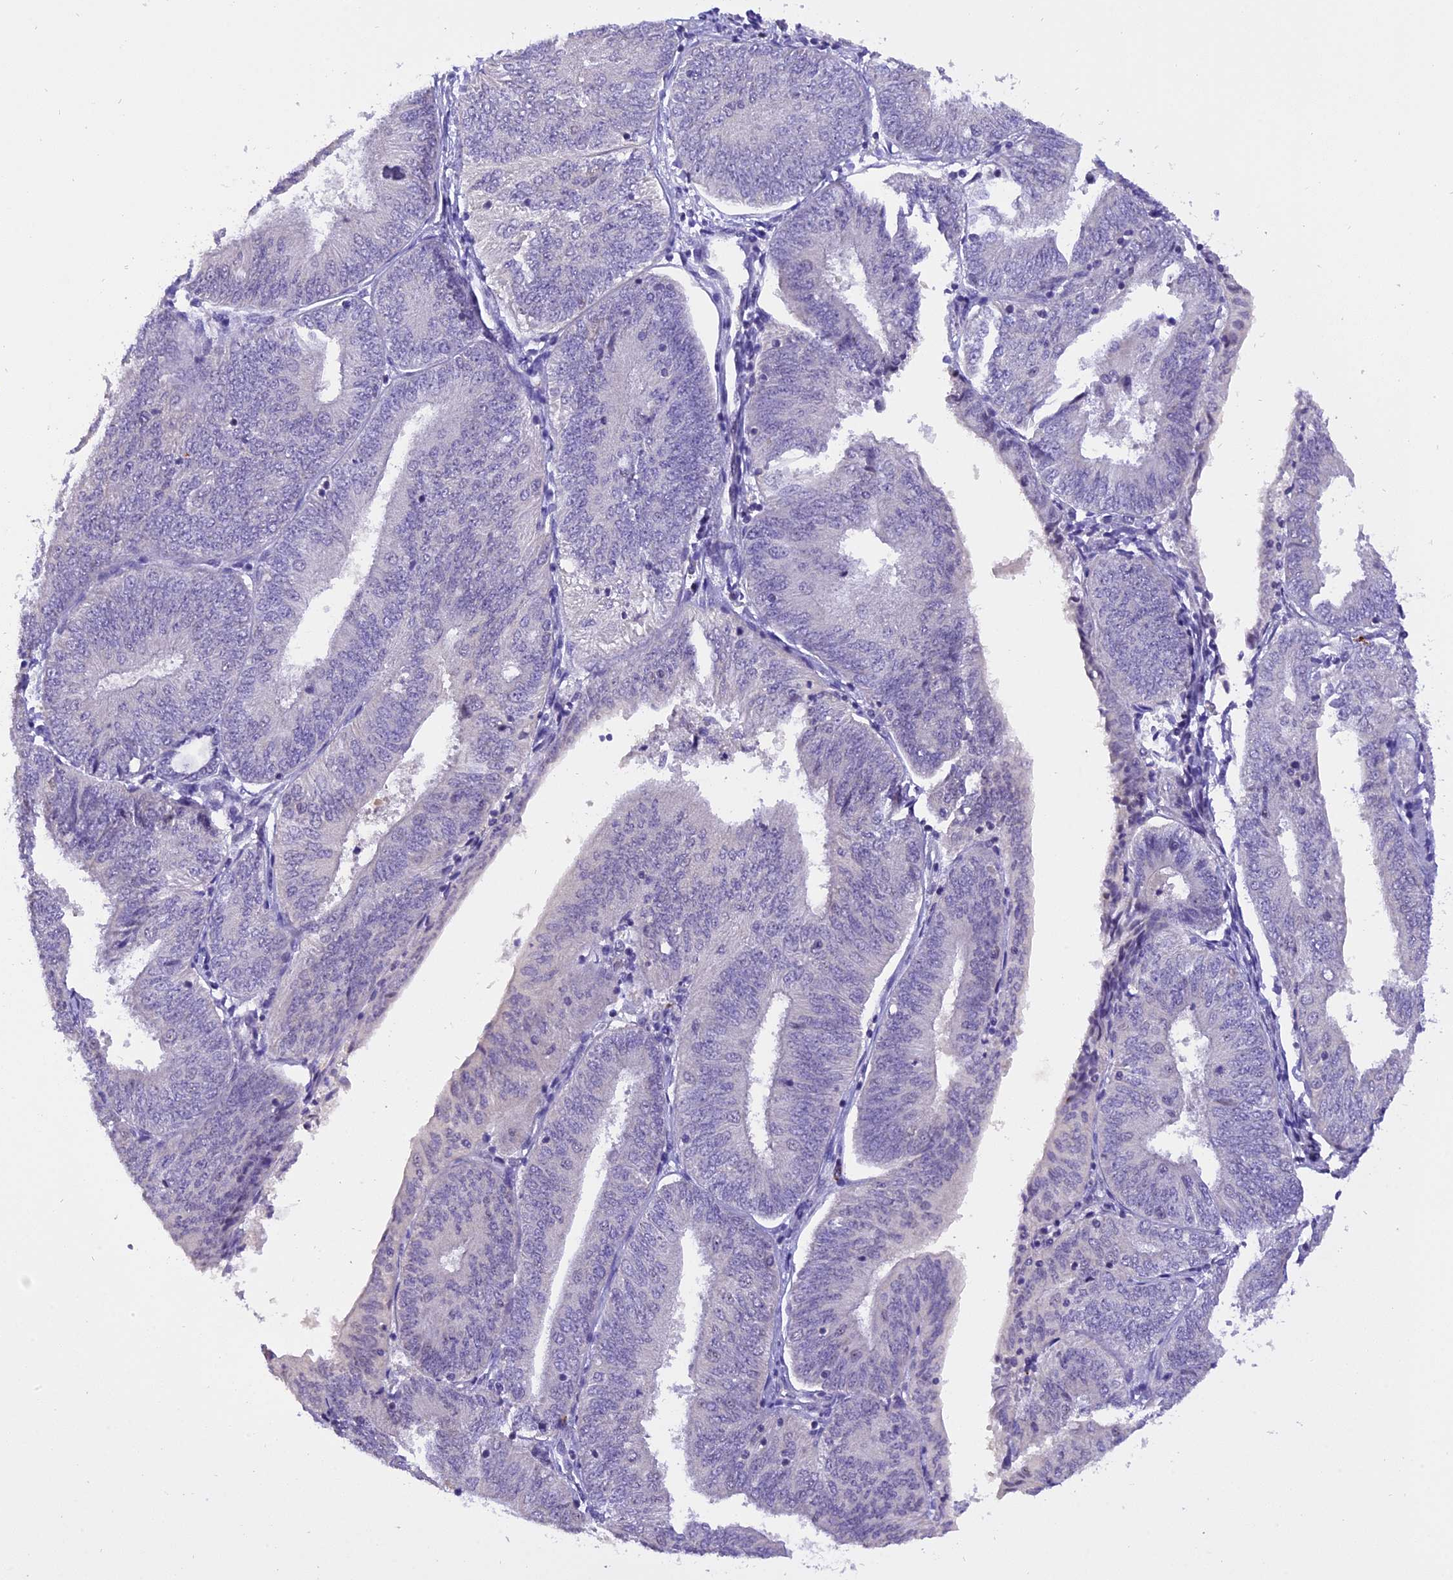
{"staining": {"intensity": "negative", "quantity": "none", "location": "none"}, "tissue": "endometrial cancer", "cell_type": "Tumor cells", "image_type": "cancer", "snomed": [{"axis": "morphology", "description": "Adenocarcinoma, NOS"}, {"axis": "topography", "description": "Endometrium"}], "caption": "An image of human endometrial adenocarcinoma is negative for staining in tumor cells.", "gene": "AHSP", "patient": {"sex": "female", "age": 58}}